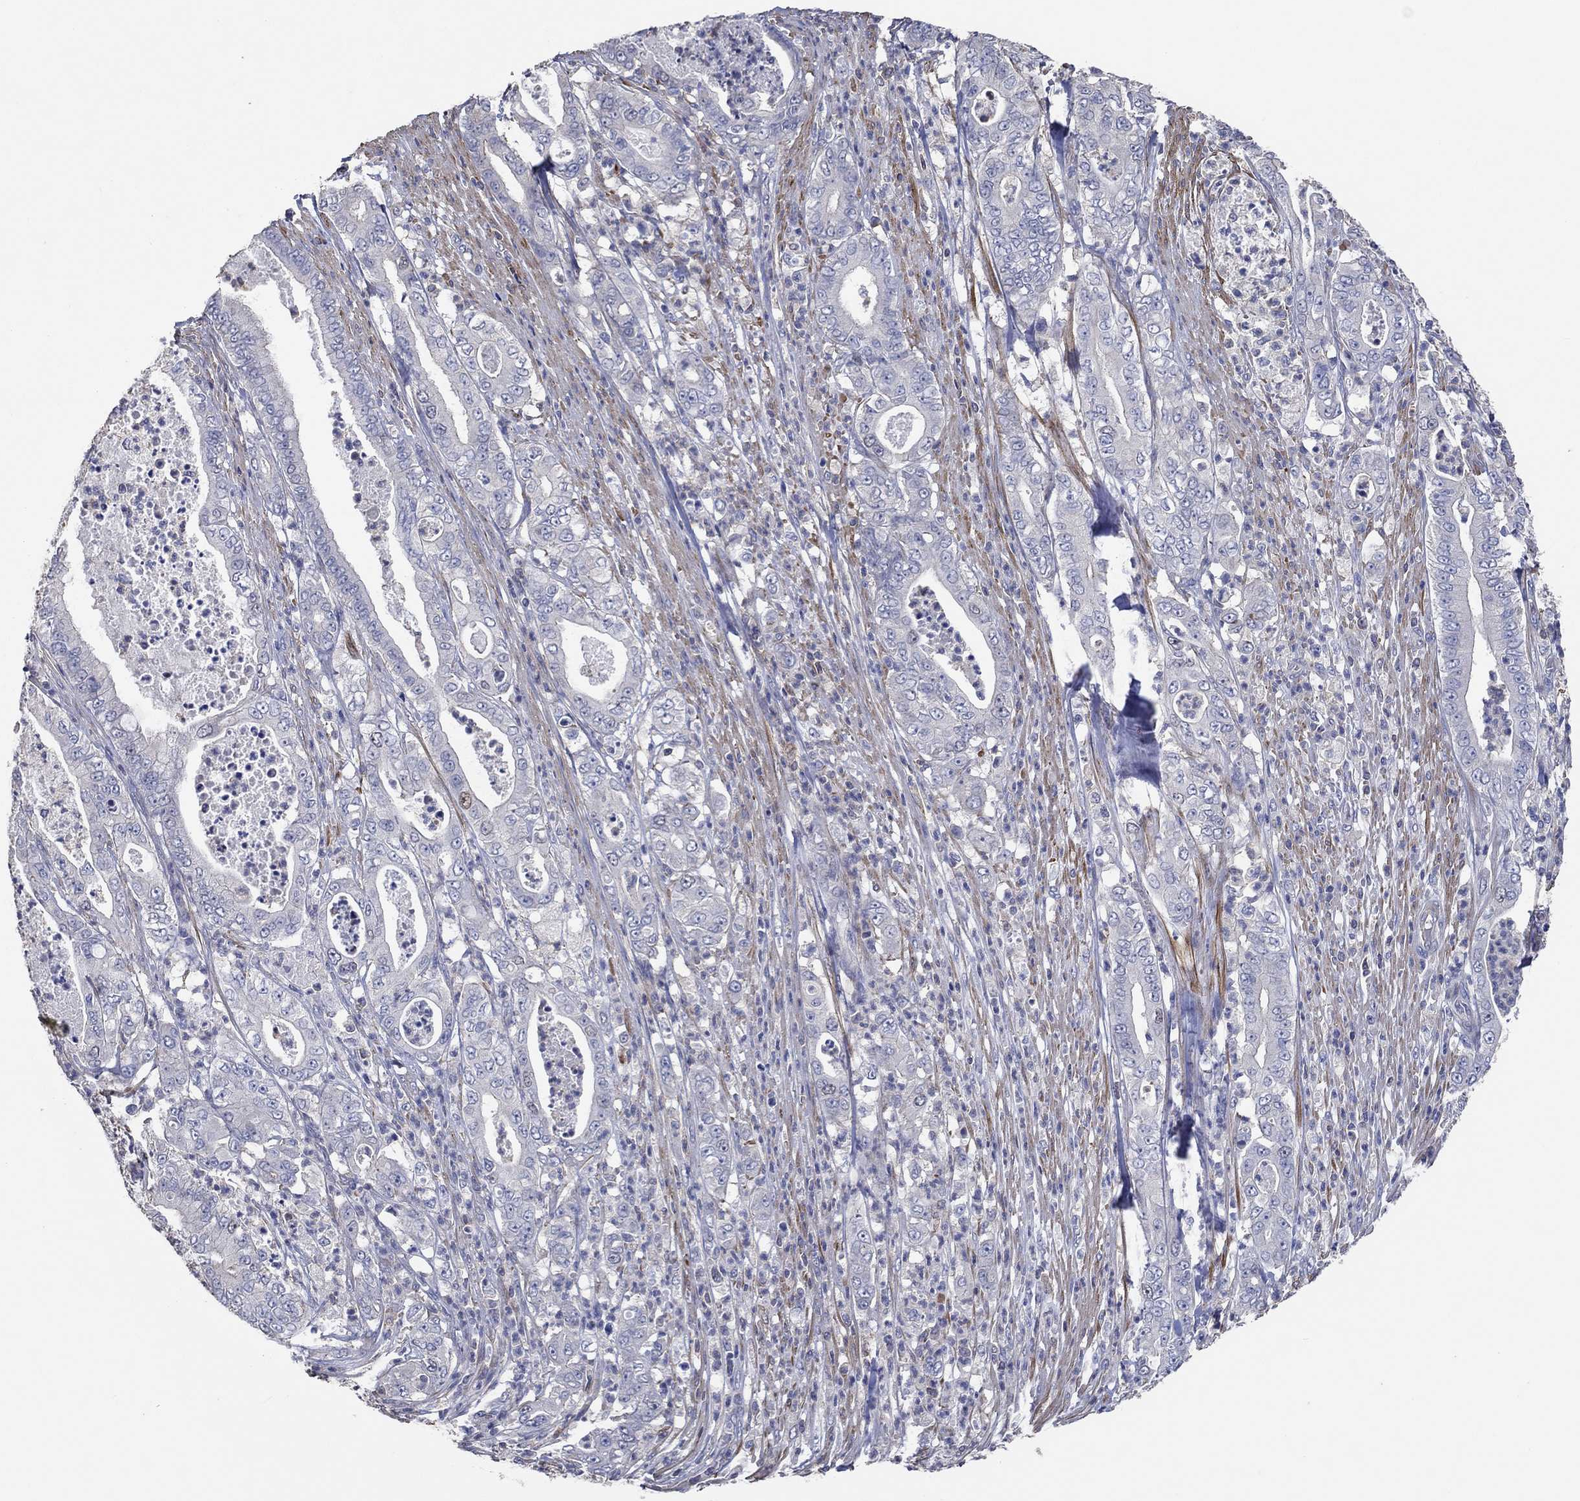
{"staining": {"intensity": "negative", "quantity": "none", "location": "none"}, "tissue": "pancreatic cancer", "cell_type": "Tumor cells", "image_type": "cancer", "snomed": [{"axis": "morphology", "description": "Adenocarcinoma, NOS"}, {"axis": "topography", "description": "Pancreas"}], "caption": "High magnification brightfield microscopy of adenocarcinoma (pancreatic) stained with DAB (brown) and counterstained with hematoxylin (blue): tumor cells show no significant expression. (DAB (3,3'-diaminobenzidine) immunohistochemistry (IHC) with hematoxylin counter stain).", "gene": "TNFAIP8L3", "patient": {"sex": "male", "age": 71}}